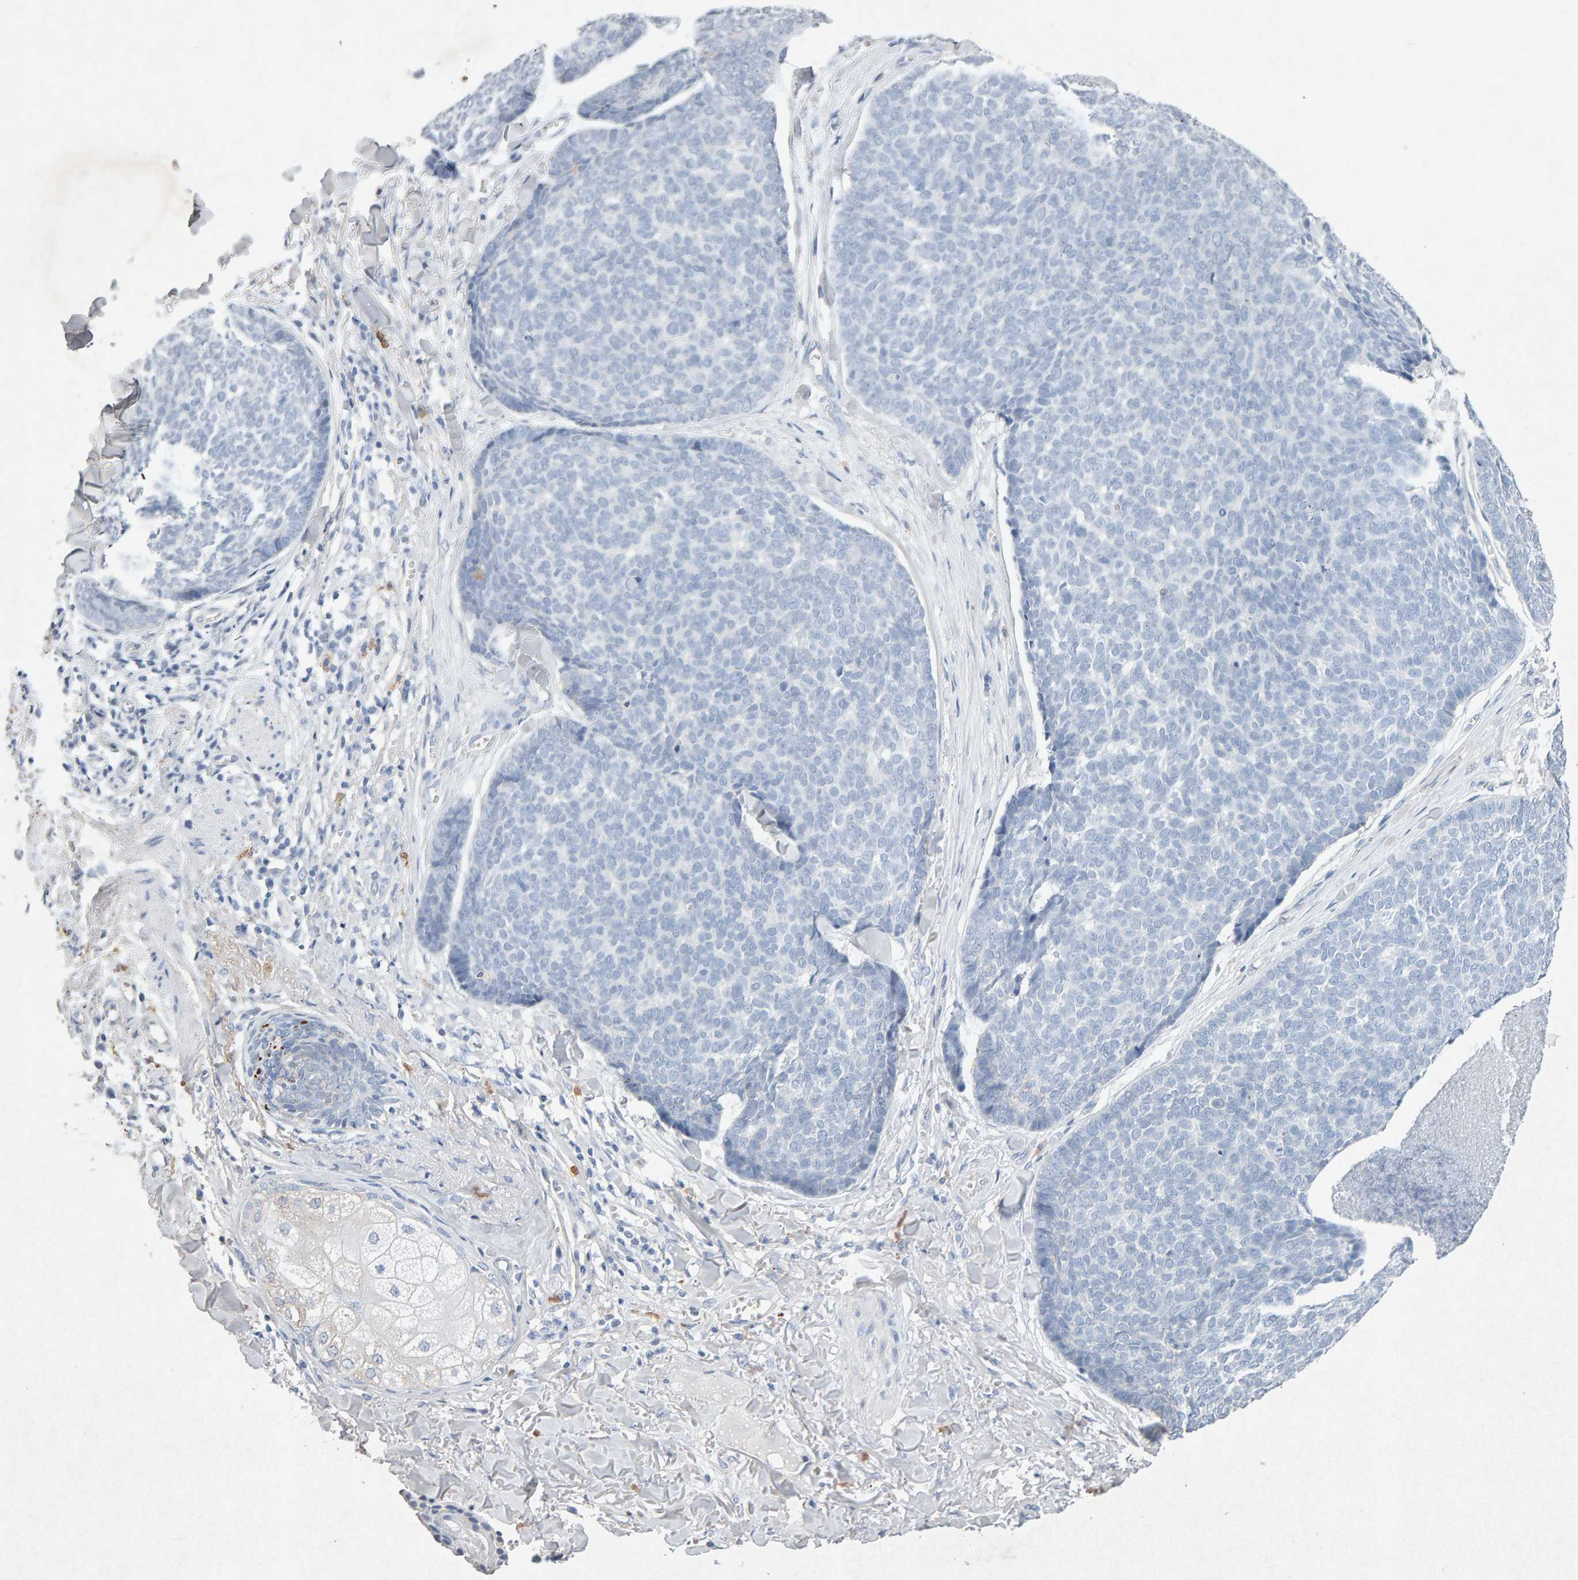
{"staining": {"intensity": "negative", "quantity": "none", "location": "none"}, "tissue": "skin cancer", "cell_type": "Tumor cells", "image_type": "cancer", "snomed": [{"axis": "morphology", "description": "Basal cell carcinoma"}, {"axis": "topography", "description": "Skin"}], "caption": "An IHC micrograph of skin cancer (basal cell carcinoma) is shown. There is no staining in tumor cells of skin cancer (basal cell carcinoma).", "gene": "PTPRM", "patient": {"sex": "male", "age": 84}}